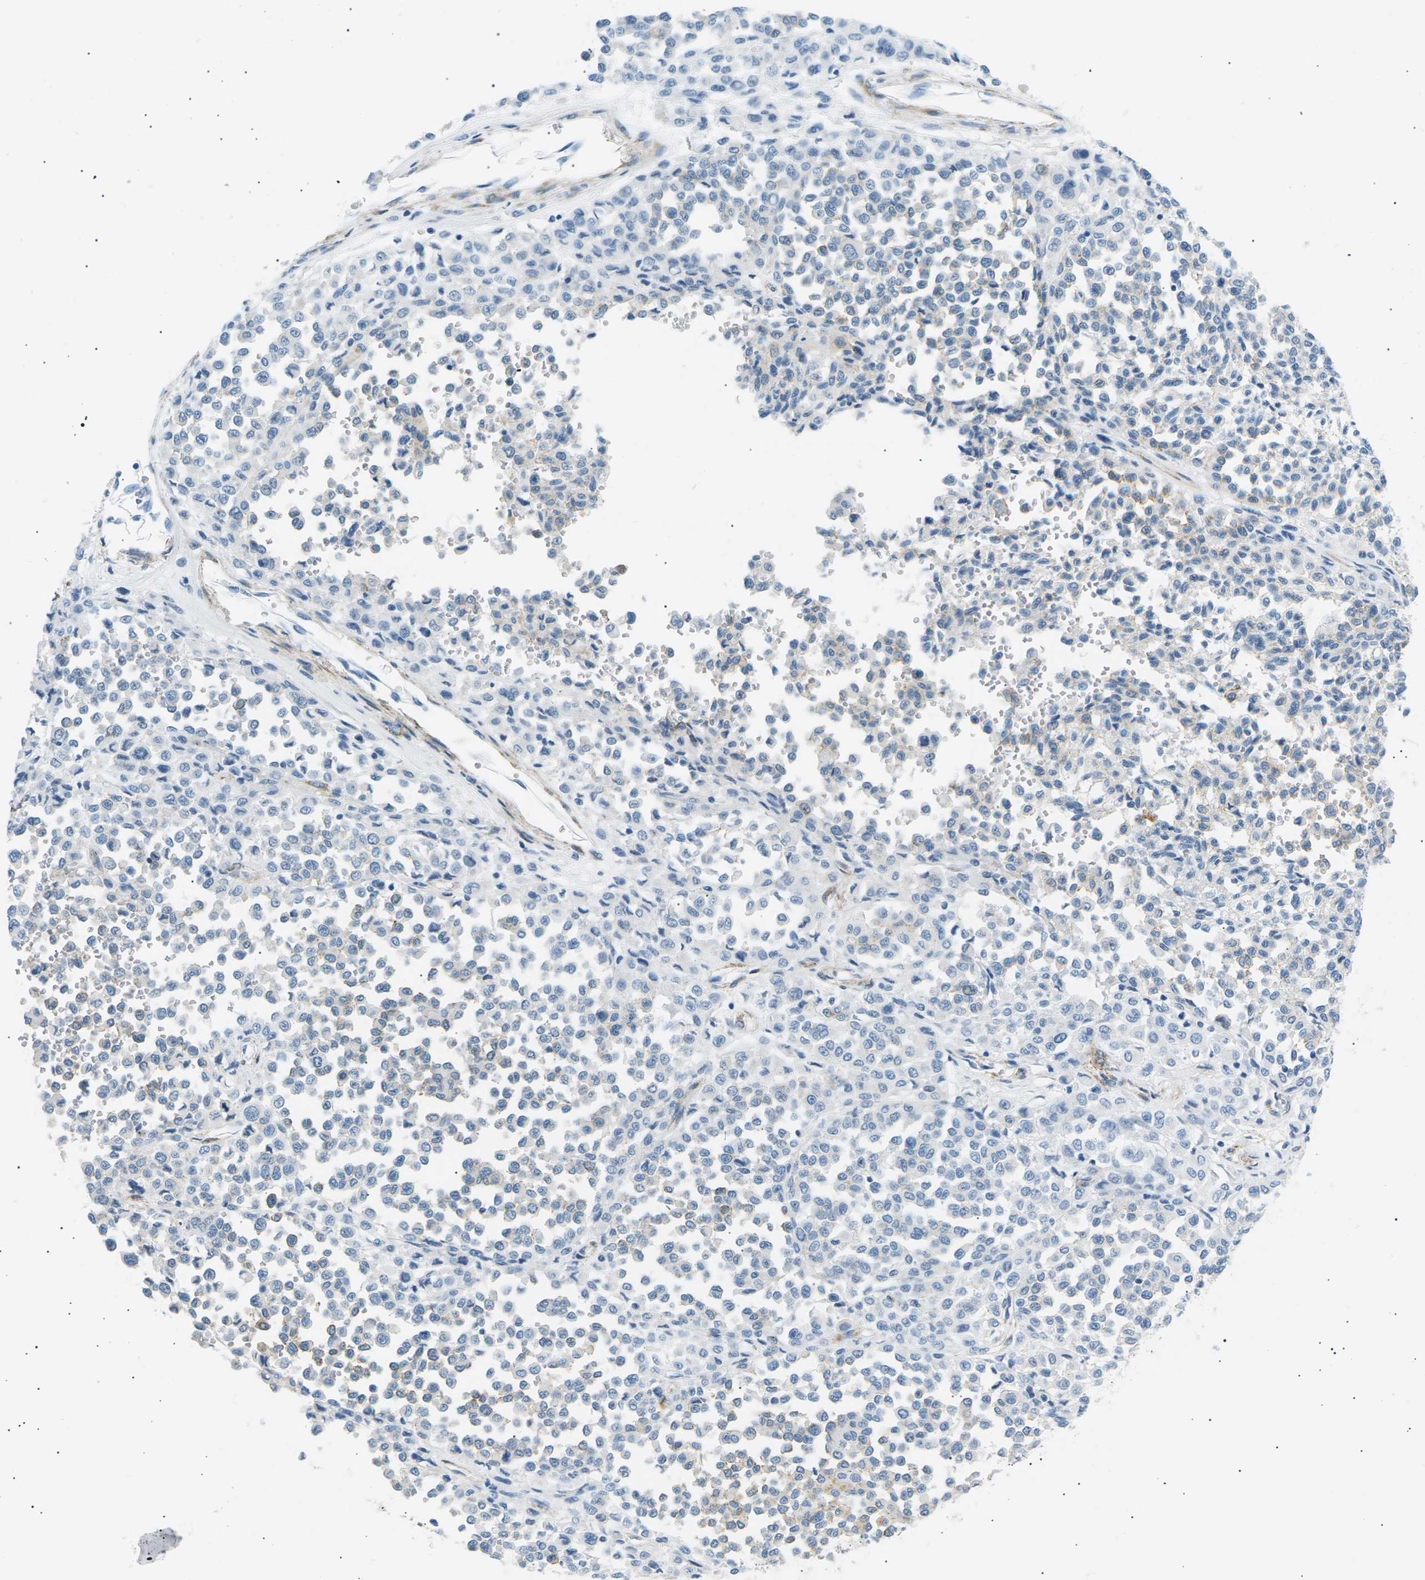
{"staining": {"intensity": "weak", "quantity": "<25%", "location": "cytoplasmic/membranous"}, "tissue": "melanoma", "cell_type": "Tumor cells", "image_type": "cancer", "snomed": [{"axis": "morphology", "description": "Malignant melanoma, Metastatic site"}, {"axis": "topography", "description": "Pancreas"}], "caption": "The image displays no significant staining in tumor cells of malignant melanoma (metastatic site).", "gene": "SEPTIN5", "patient": {"sex": "female", "age": 30}}